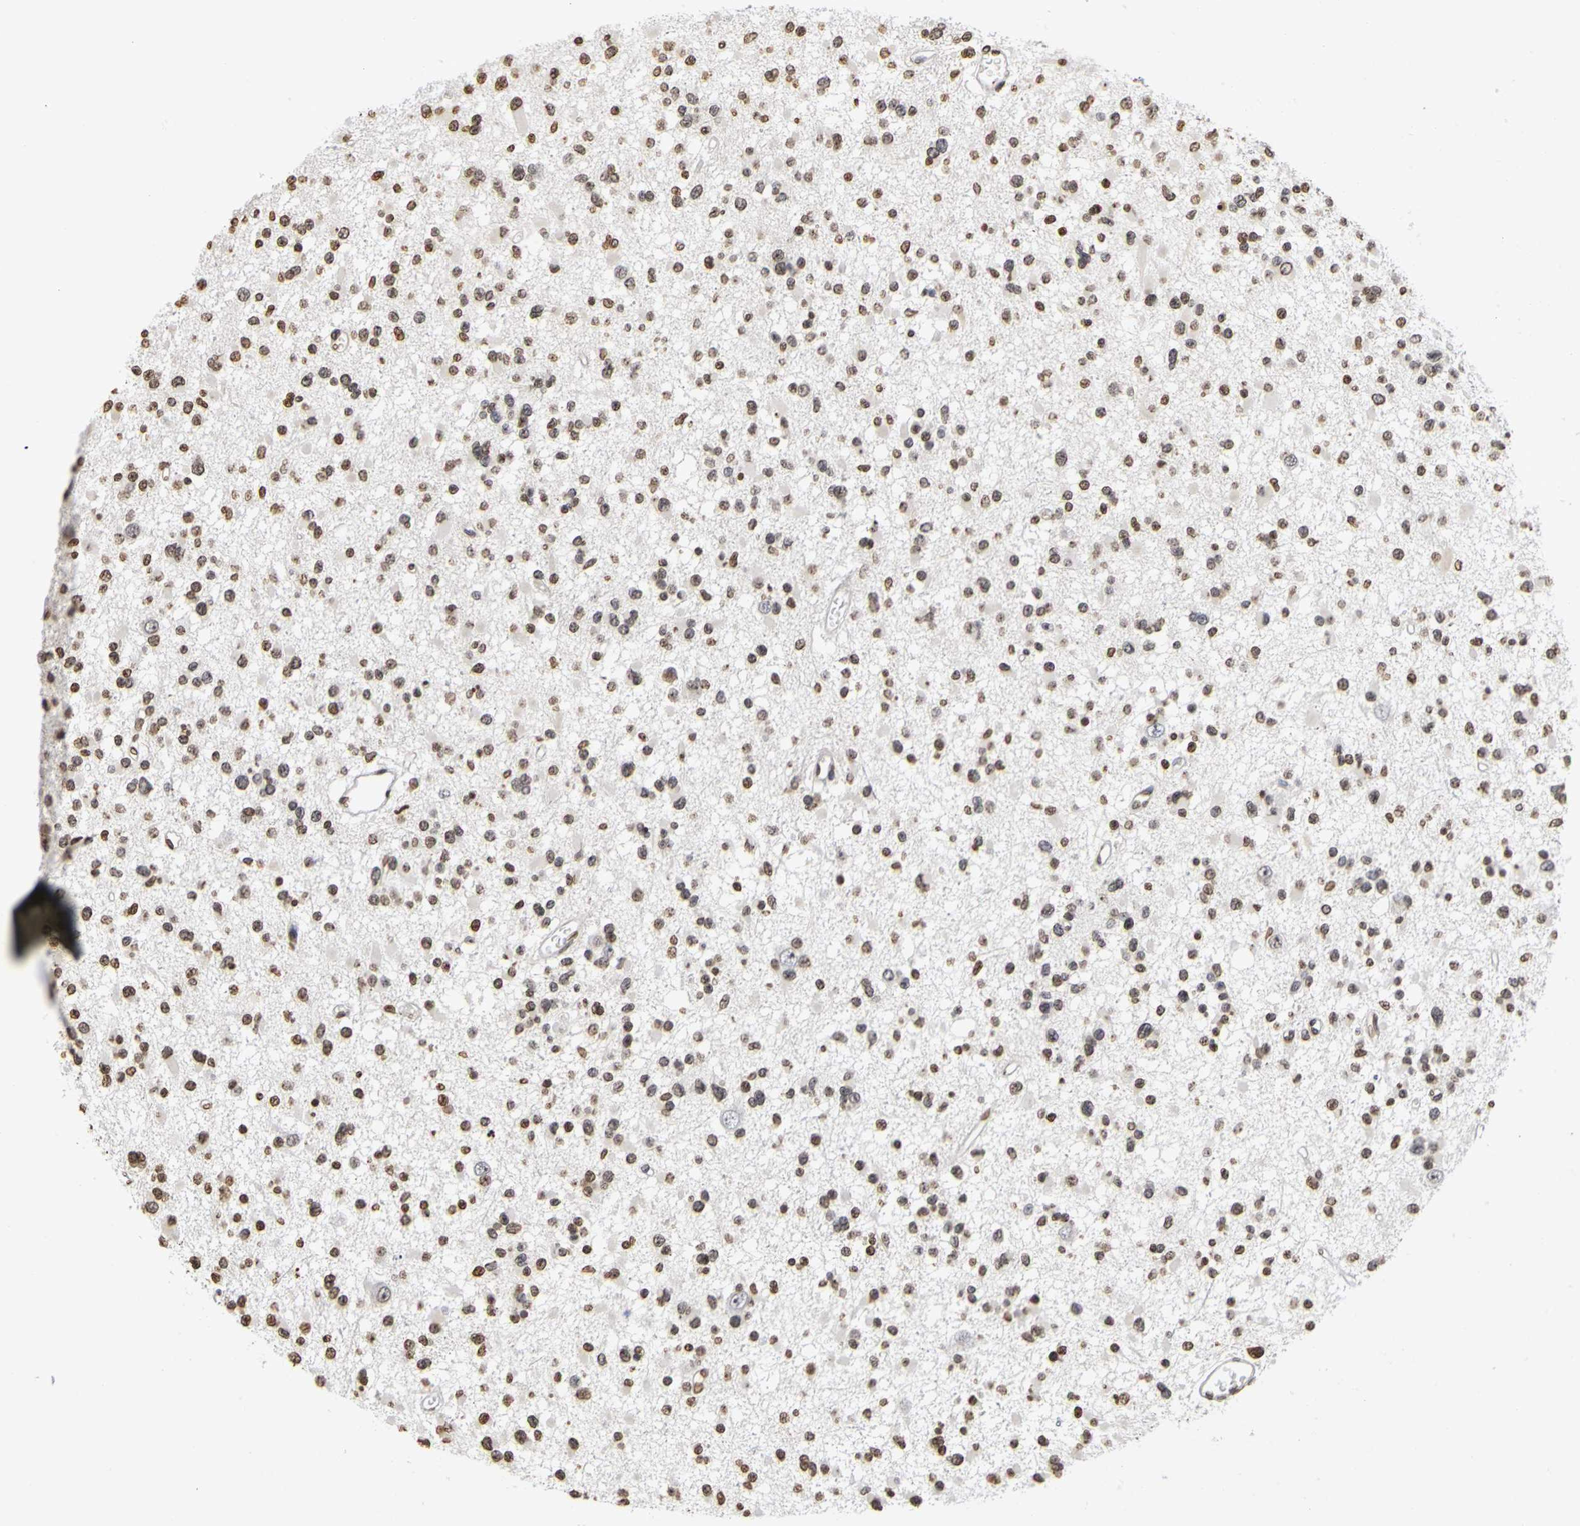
{"staining": {"intensity": "moderate", "quantity": ">75%", "location": "nuclear"}, "tissue": "glioma", "cell_type": "Tumor cells", "image_type": "cancer", "snomed": [{"axis": "morphology", "description": "Glioma, malignant, Low grade"}, {"axis": "topography", "description": "Brain"}], "caption": "Malignant glioma (low-grade) stained with a brown dye exhibits moderate nuclear positive positivity in about >75% of tumor cells.", "gene": "ERCC2", "patient": {"sex": "female", "age": 22}}